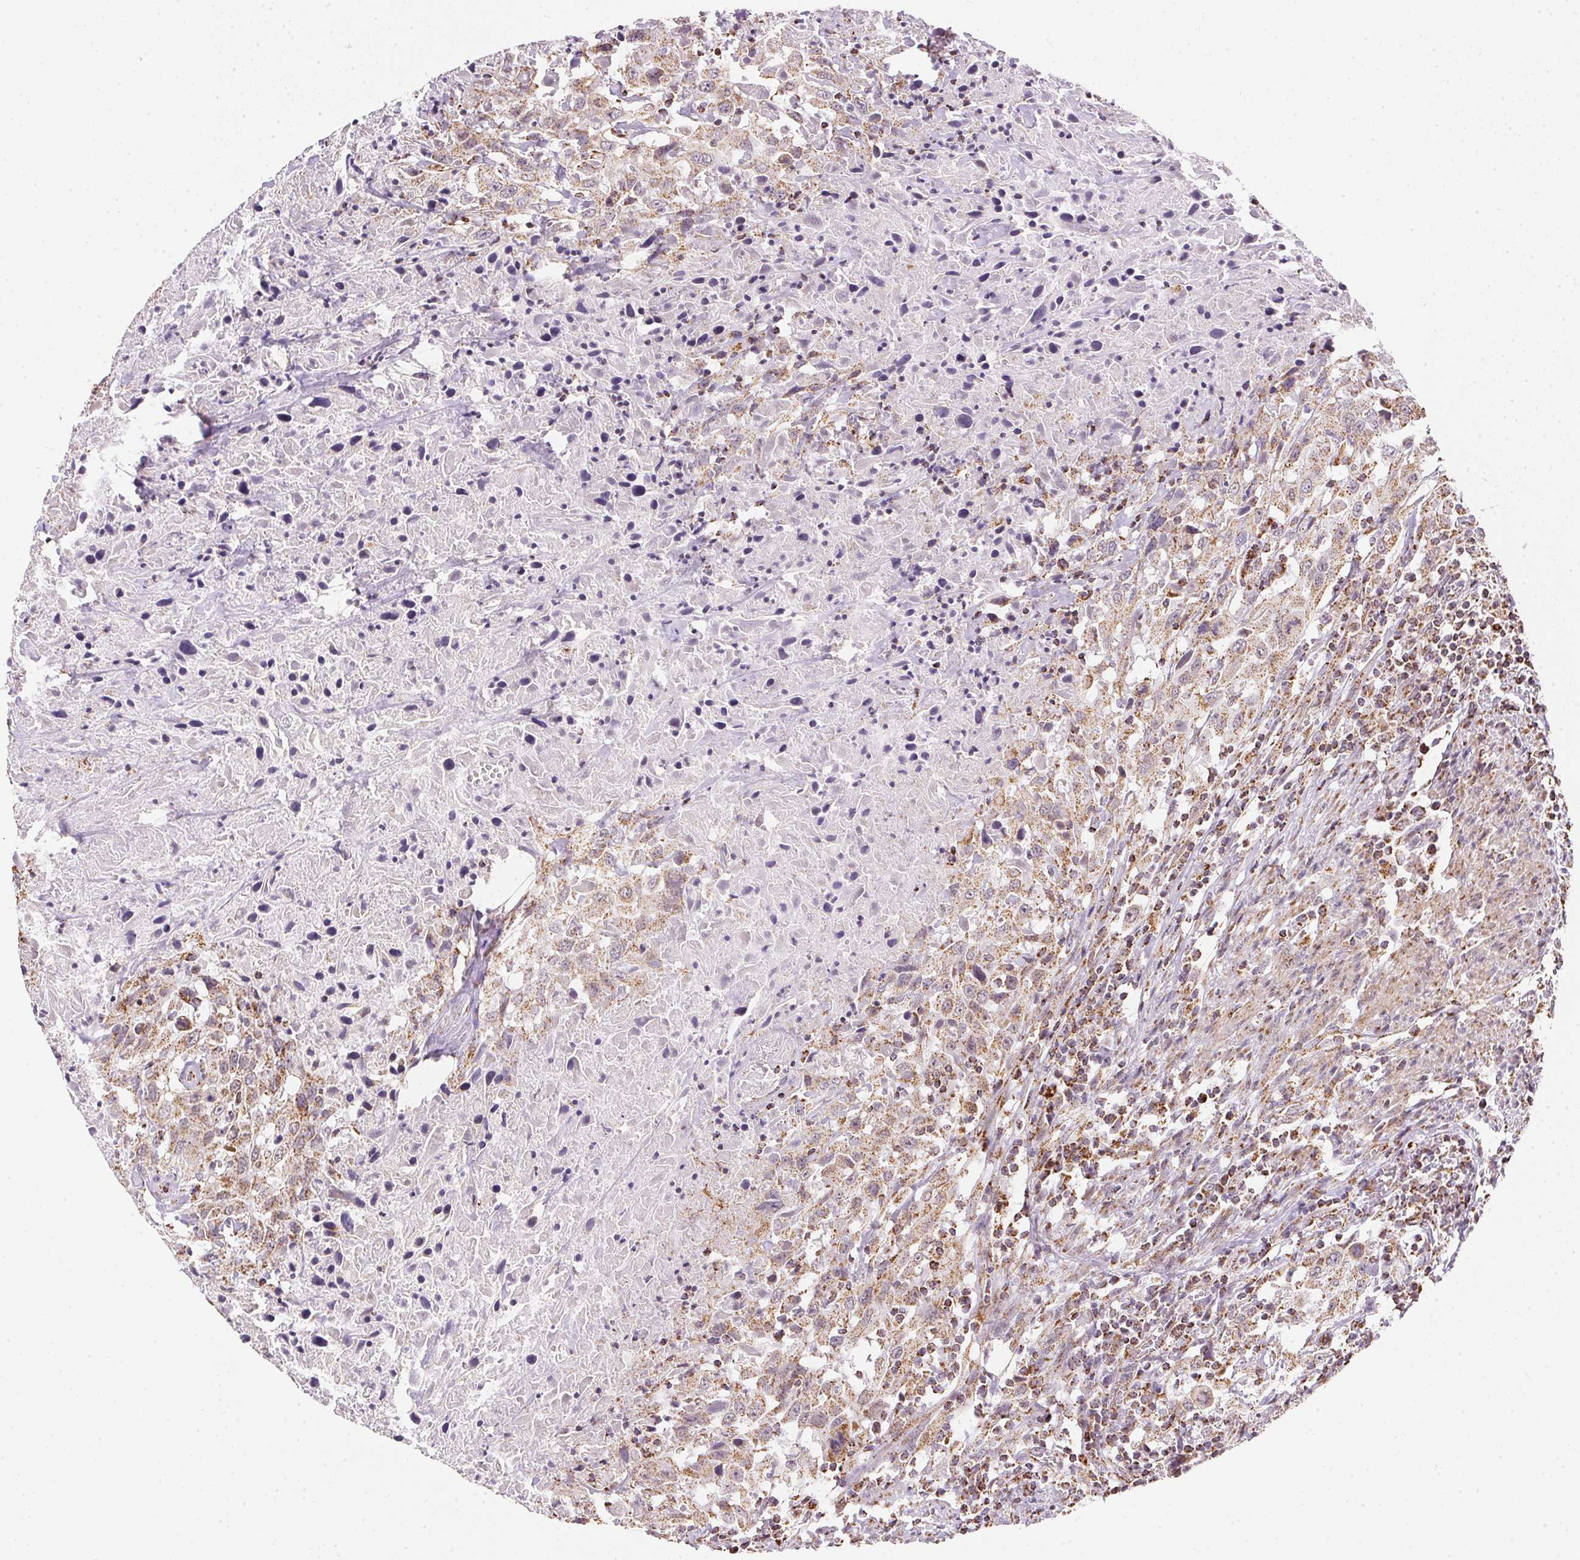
{"staining": {"intensity": "moderate", "quantity": ">75%", "location": "cytoplasmic/membranous"}, "tissue": "urothelial cancer", "cell_type": "Tumor cells", "image_type": "cancer", "snomed": [{"axis": "morphology", "description": "Urothelial carcinoma, High grade"}, {"axis": "topography", "description": "Urinary bladder"}], "caption": "Immunohistochemical staining of human urothelial carcinoma (high-grade) demonstrates medium levels of moderate cytoplasmic/membranous protein positivity in approximately >75% of tumor cells.", "gene": "MAPK11", "patient": {"sex": "male", "age": 61}}